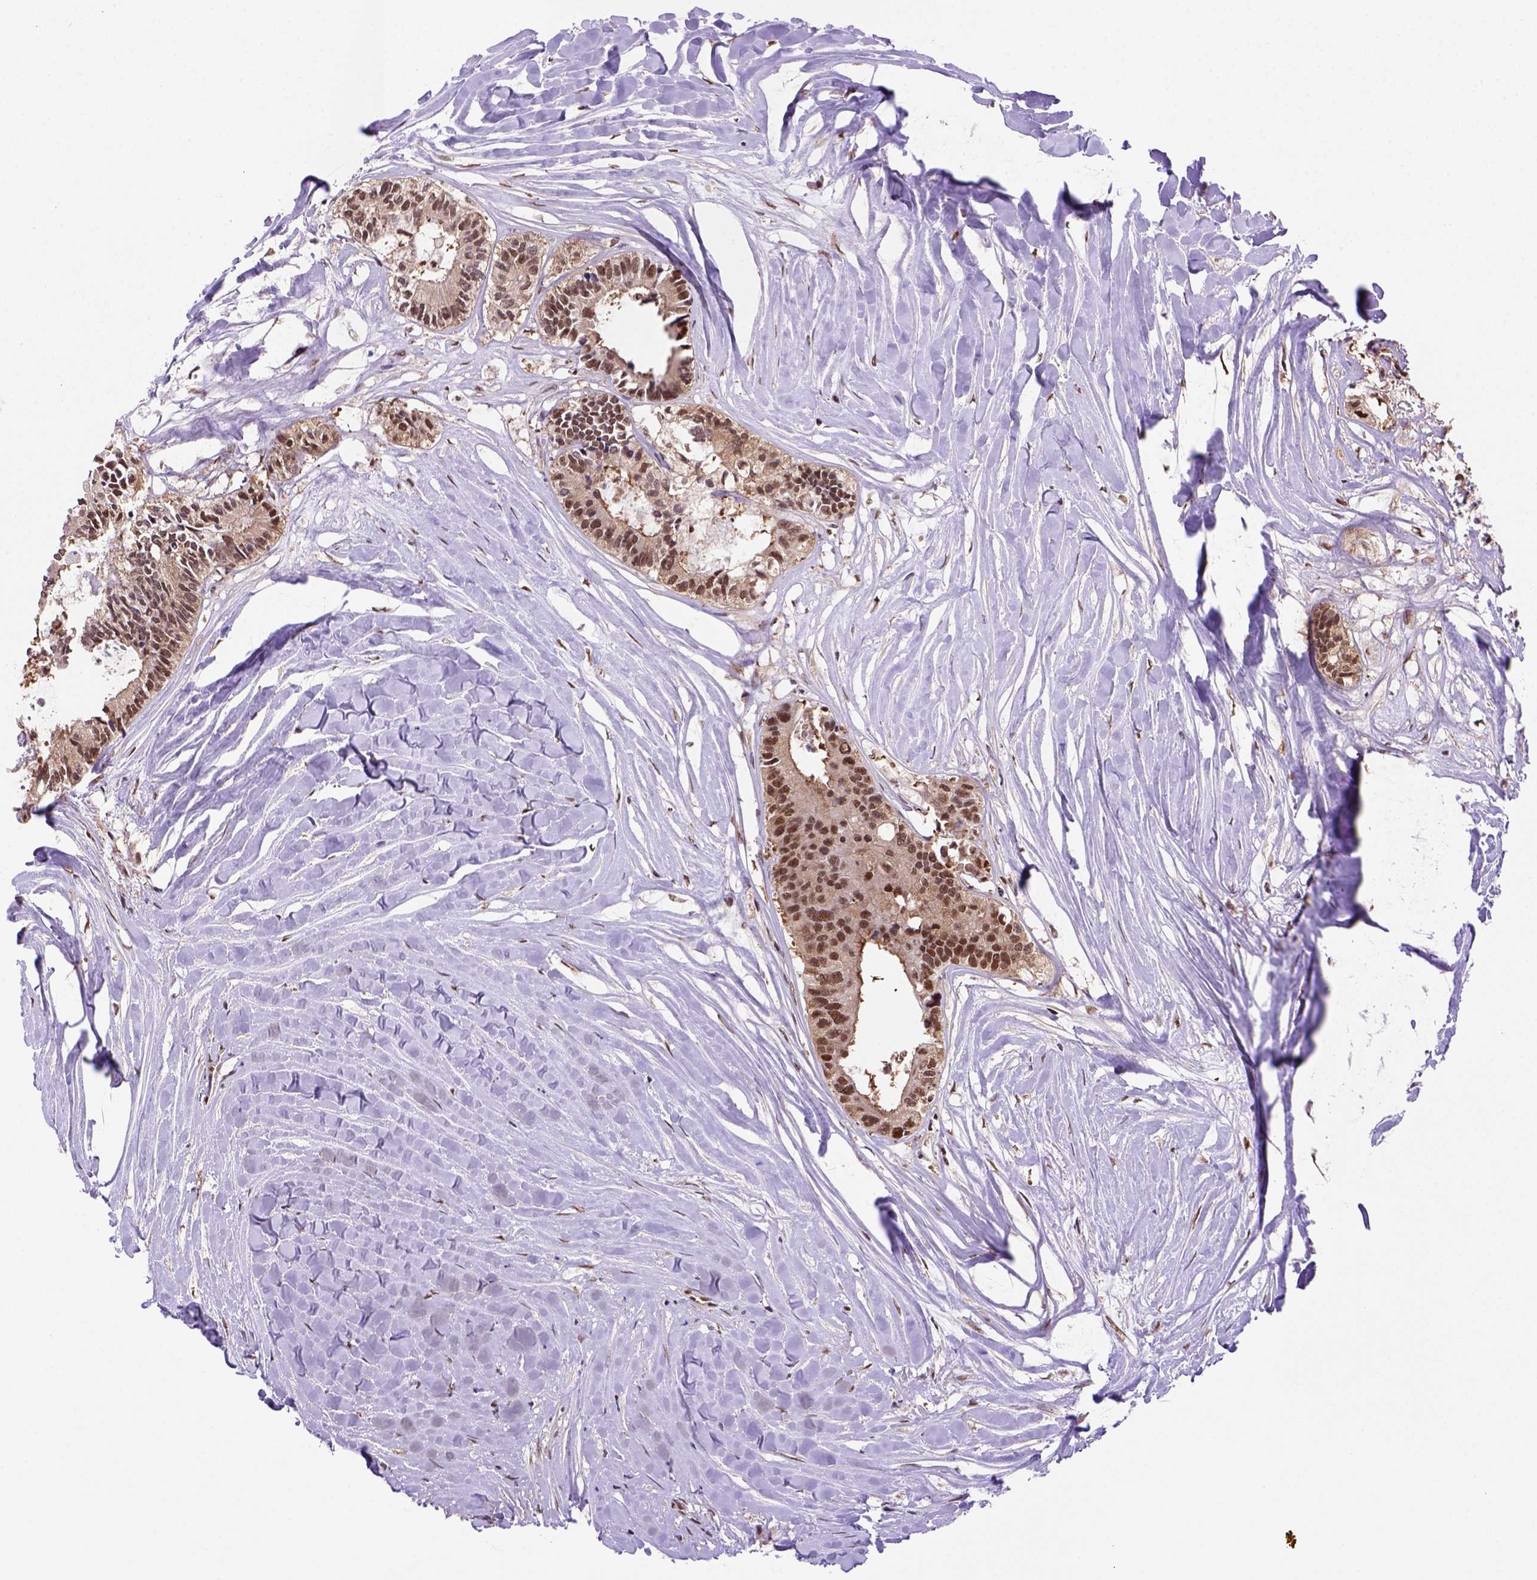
{"staining": {"intensity": "moderate", "quantity": ">75%", "location": "nuclear"}, "tissue": "colorectal cancer", "cell_type": "Tumor cells", "image_type": "cancer", "snomed": [{"axis": "morphology", "description": "Adenocarcinoma, NOS"}, {"axis": "topography", "description": "Colon"}, {"axis": "topography", "description": "Rectum"}], "caption": "Colorectal cancer tissue exhibits moderate nuclear staining in about >75% of tumor cells, visualized by immunohistochemistry.", "gene": "PSMC2", "patient": {"sex": "male", "age": 57}}